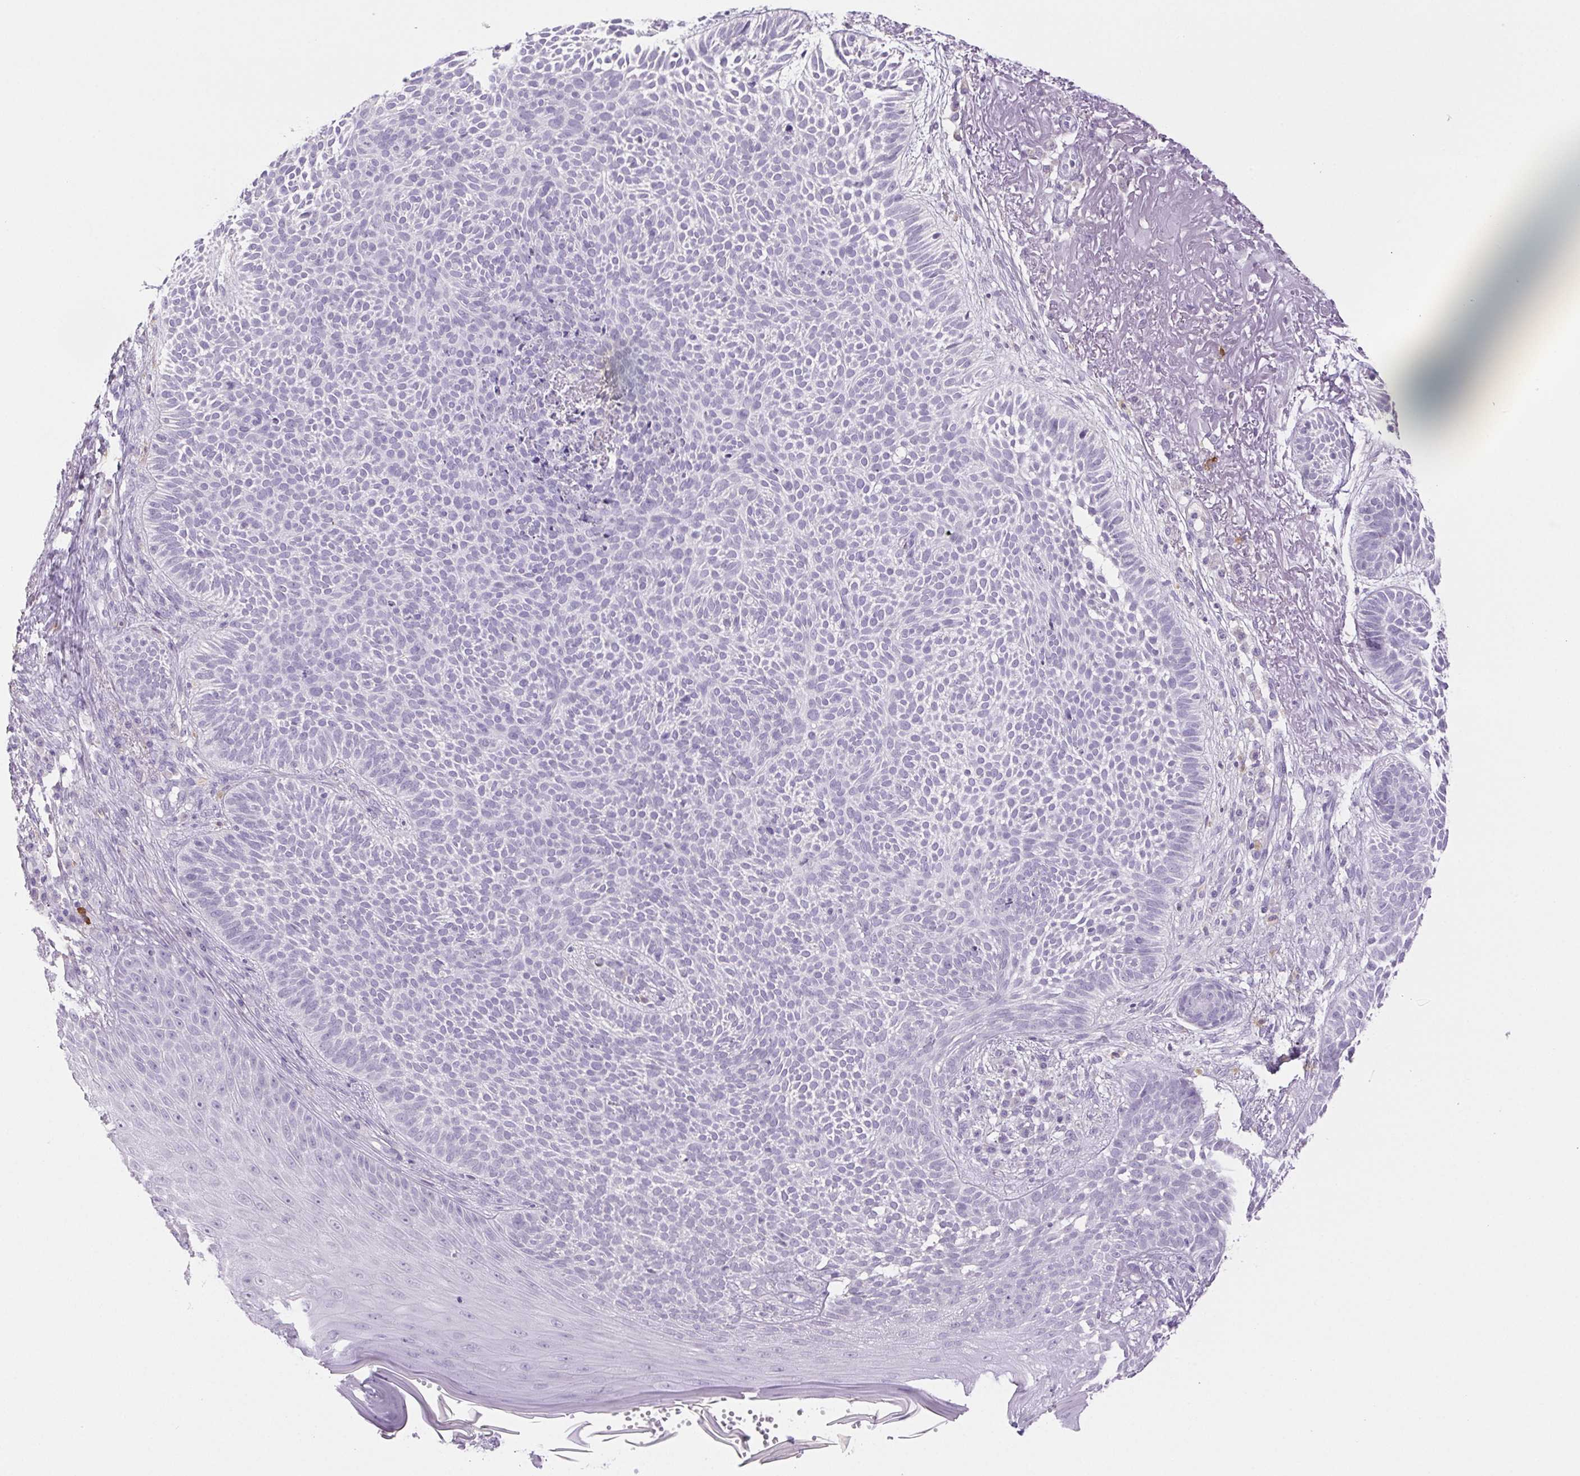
{"staining": {"intensity": "negative", "quantity": "none", "location": "none"}, "tissue": "skin cancer", "cell_type": "Tumor cells", "image_type": "cancer", "snomed": [{"axis": "morphology", "description": "Basal cell carcinoma"}, {"axis": "topography", "description": "Skin"}, {"axis": "topography", "description": "Skin of face"}], "caption": "The image reveals no staining of tumor cells in basal cell carcinoma (skin). The staining is performed using DAB brown chromogen with nuclei counter-stained in using hematoxylin.", "gene": "PAPPA2", "patient": {"sex": "female", "age": 82}}